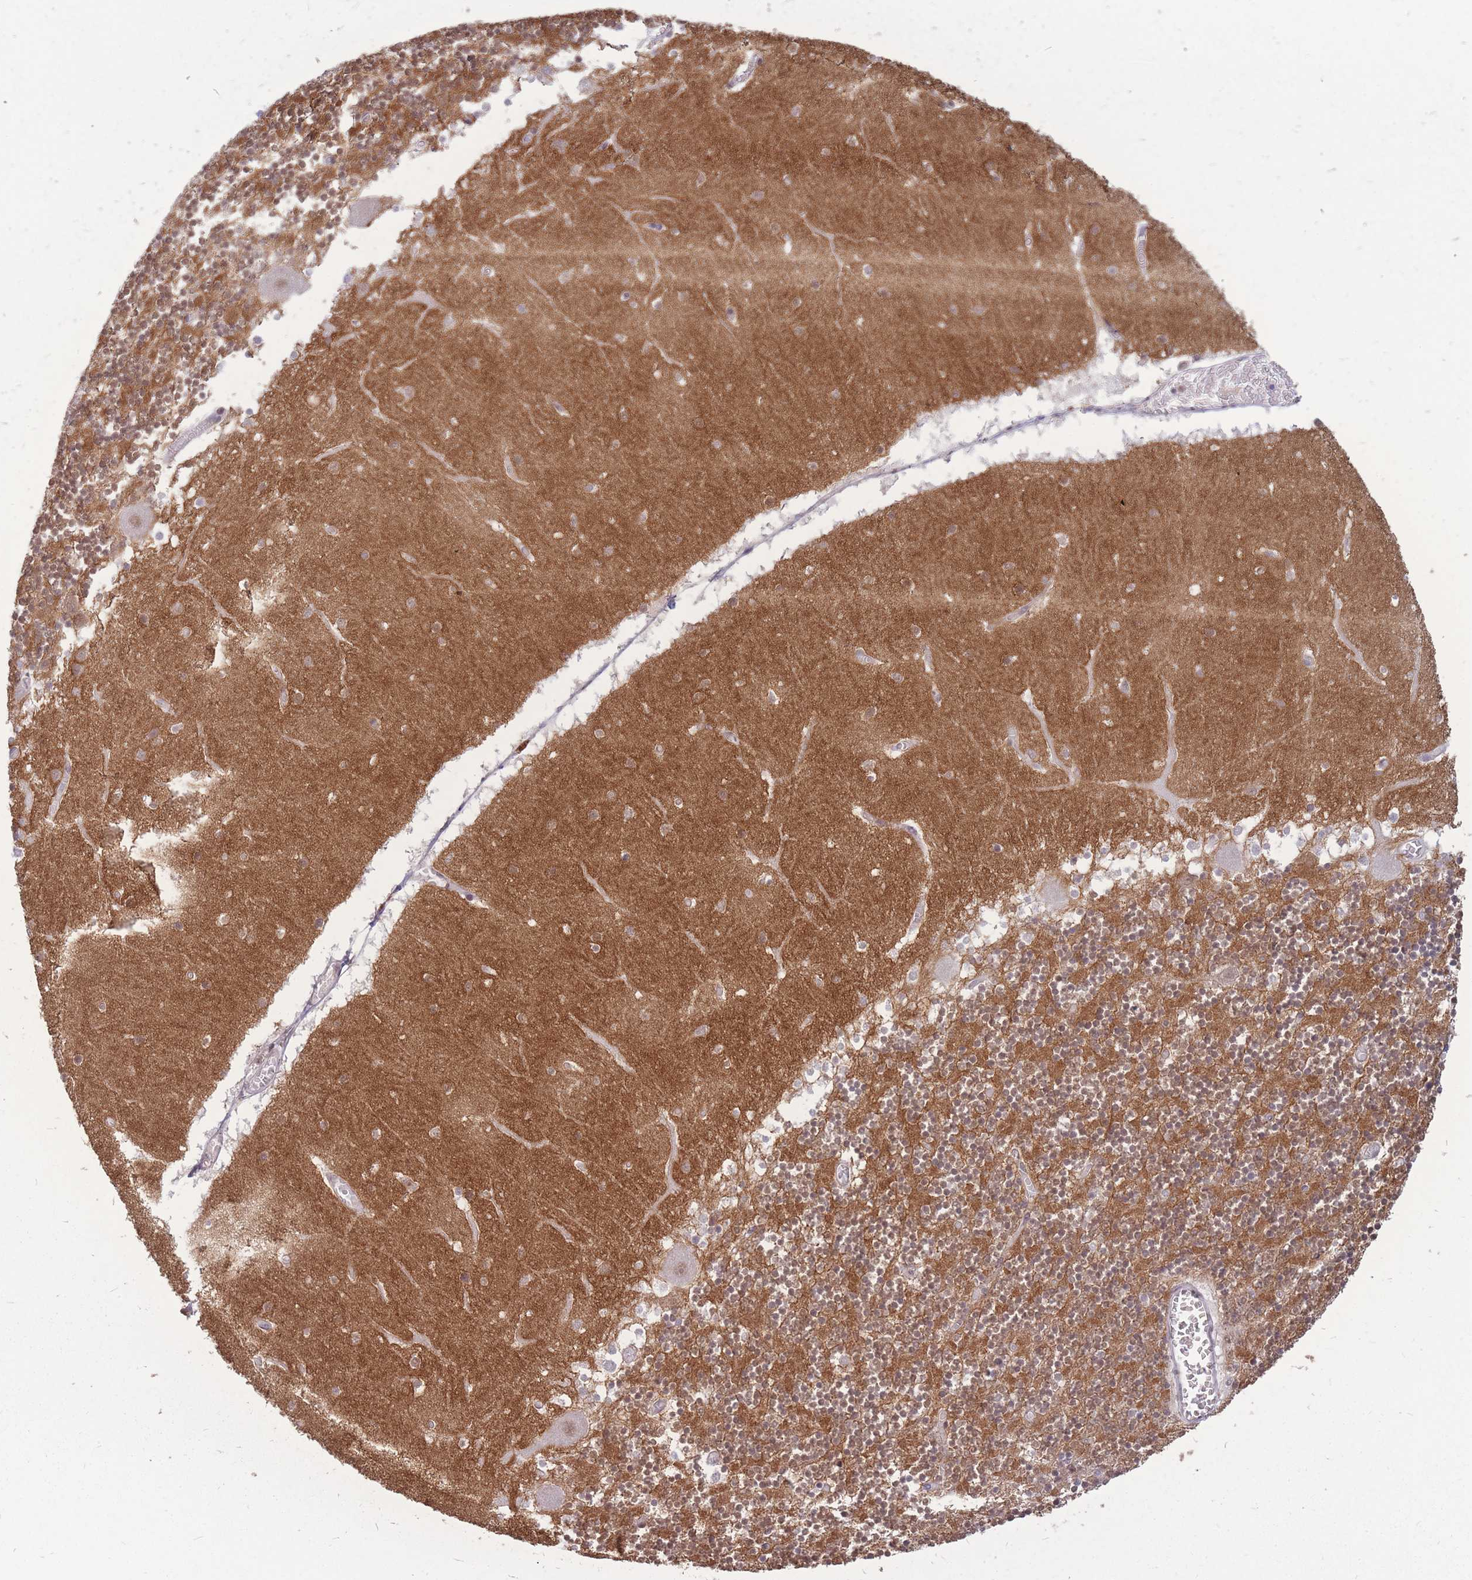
{"staining": {"intensity": "strong", "quantity": "25%-75%", "location": "cytoplasmic/membranous"}, "tissue": "cerebellum", "cell_type": "Cells in granular layer", "image_type": "normal", "snomed": [{"axis": "morphology", "description": "Normal tissue, NOS"}, {"axis": "topography", "description": "Cerebellum"}], "caption": "Benign cerebellum reveals strong cytoplasmic/membranous positivity in about 25%-75% of cells in granular layer, visualized by immunohistochemistry. The staining was performed using DAB to visualize the protein expression in brown, while the nuclei were stained in blue with hematoxylin (Magnification: 20x).", "gene": "ADD2", "patient": {"sex": "female", "age": 28}}